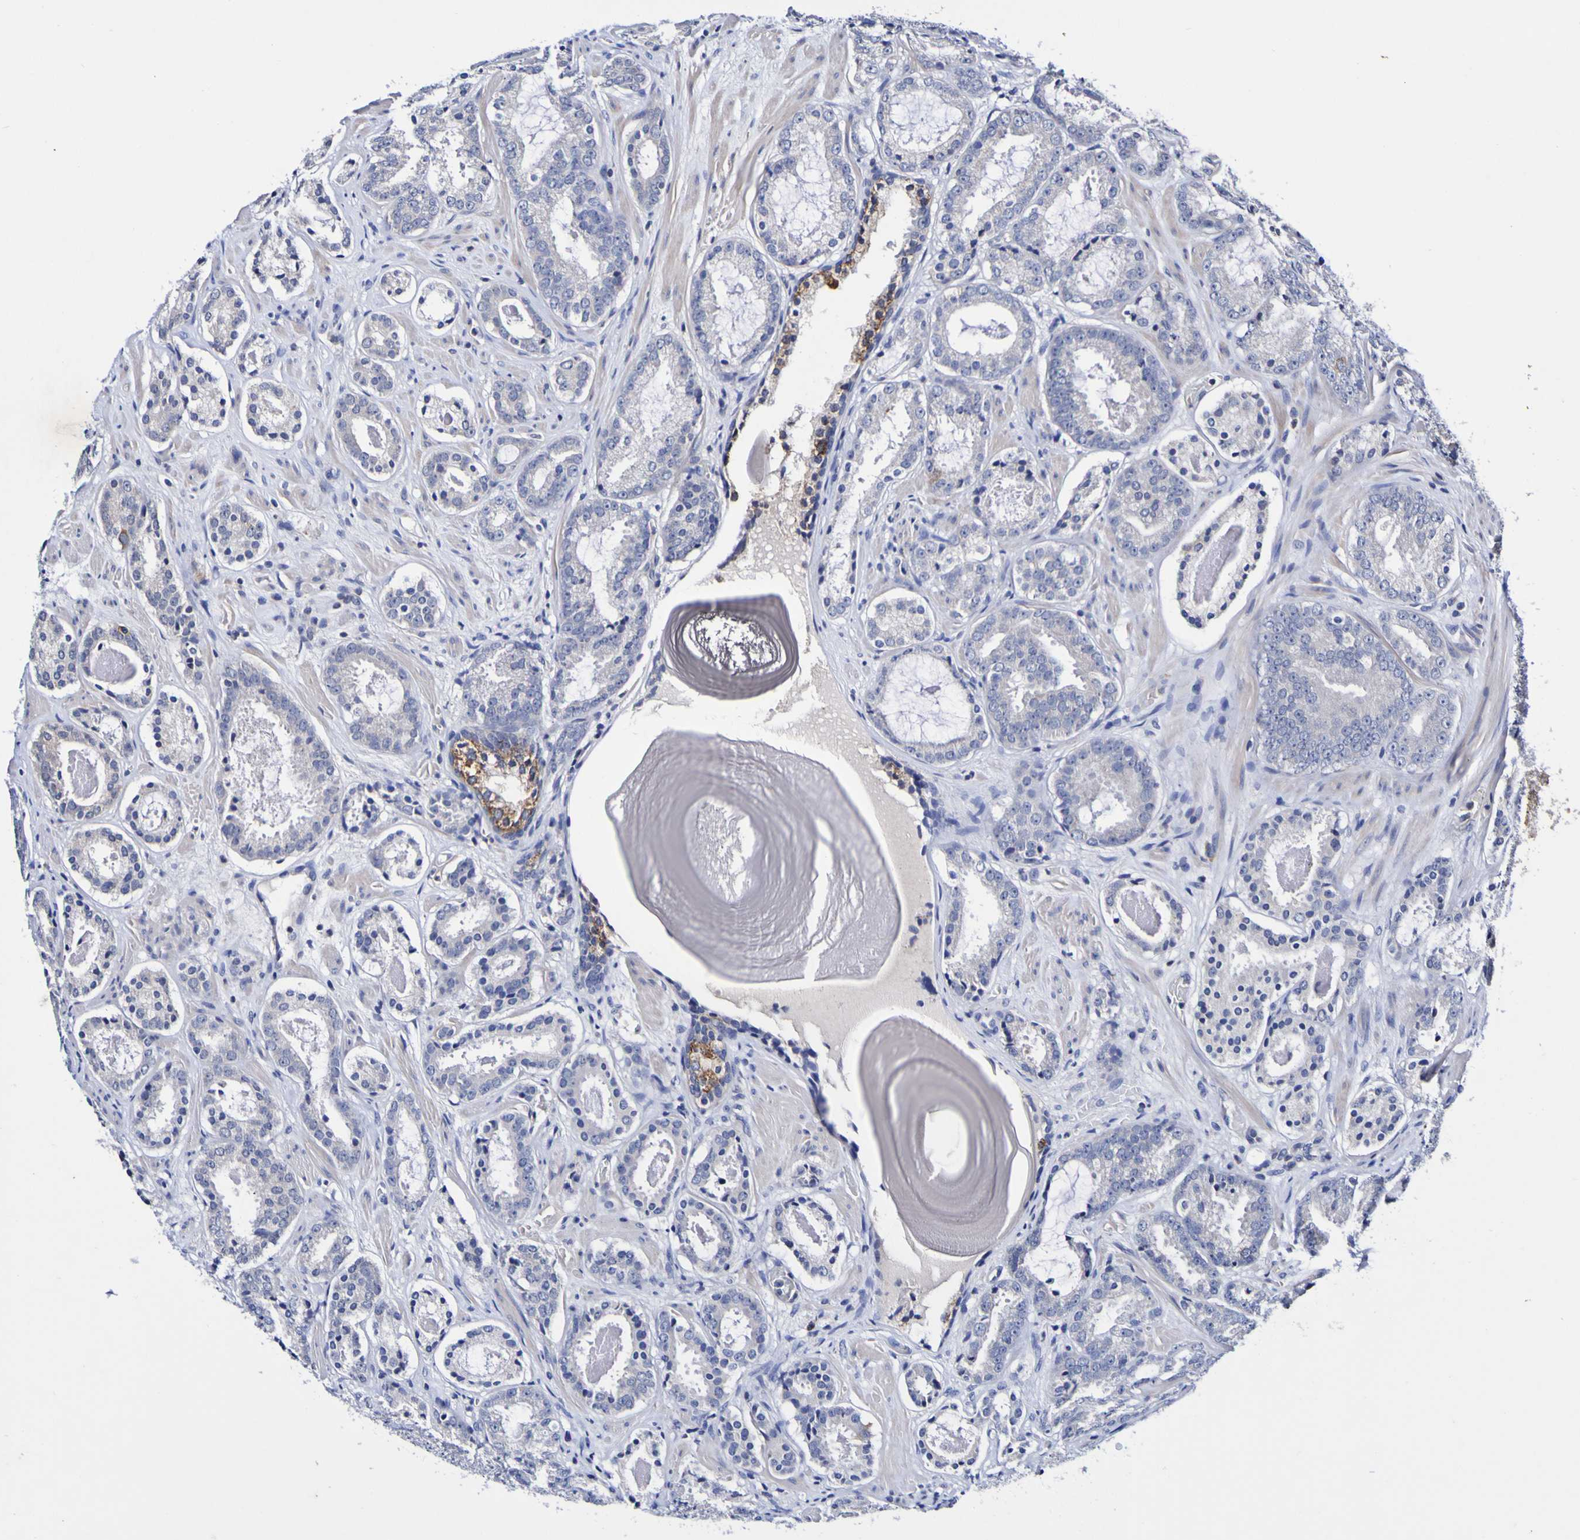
{"staining": {"intensity": "negative", "quantity": "none", "location": "none"}, "tissue": "prostate cancer", "cell_type": "Tumor cells", "image_type": "cancer", "snomed": [{"axis": "morphology", "description": "Adenocarcinoma, Low grade"}, {"axis": "topography", "description": "Prostate"}], "caption": "Immunohistochemistry image of prostate adenocarcinoma (low-grade) stained for a protein (brown), which shows no positivity in tumor cells.", "gene": "ACVR1C", "patient": {"sex": "male", "age": 69}}